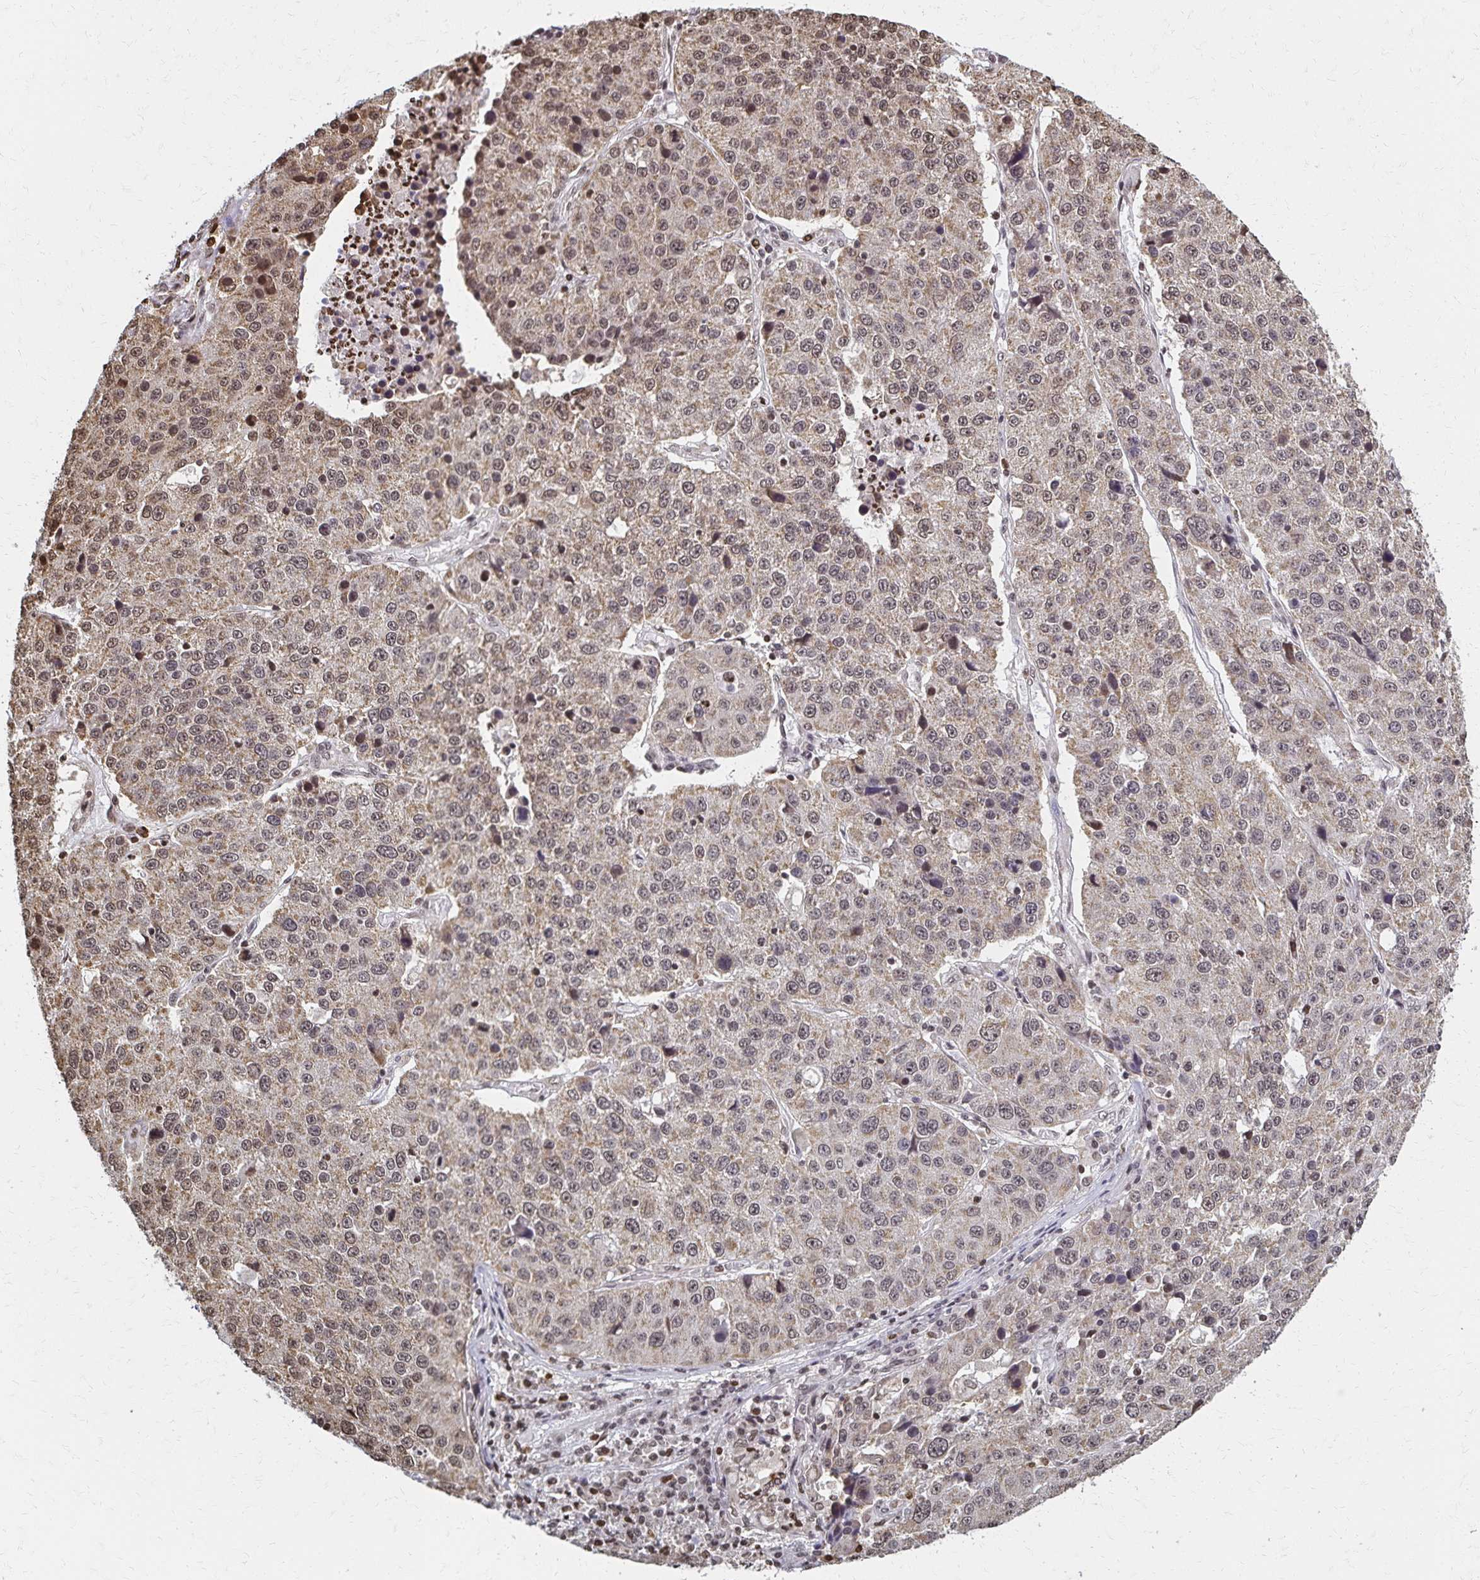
{"staining": {"intensity": "weak", "quantity": ">75%", "location": "cytoplasmic/membranous,nuclear"}, "tissue": "stomach cancer", "cell_type": "Tumor cells", "image_type": "cancer", "snomed": [{"axis": "morphology", "description": "Adenocarcinoma, NOS"}, {"axis": "topography", "description": "Stomach"}], "caption": "Human adenocarcinoma (stomach) stained with a brown dye reveals weak cytoplasmic/membranous and nuclear positive staining in approximately >75% of tumor cells.", "gene": "HOXA9", "patient": {"sex": "male", "age": 71}}